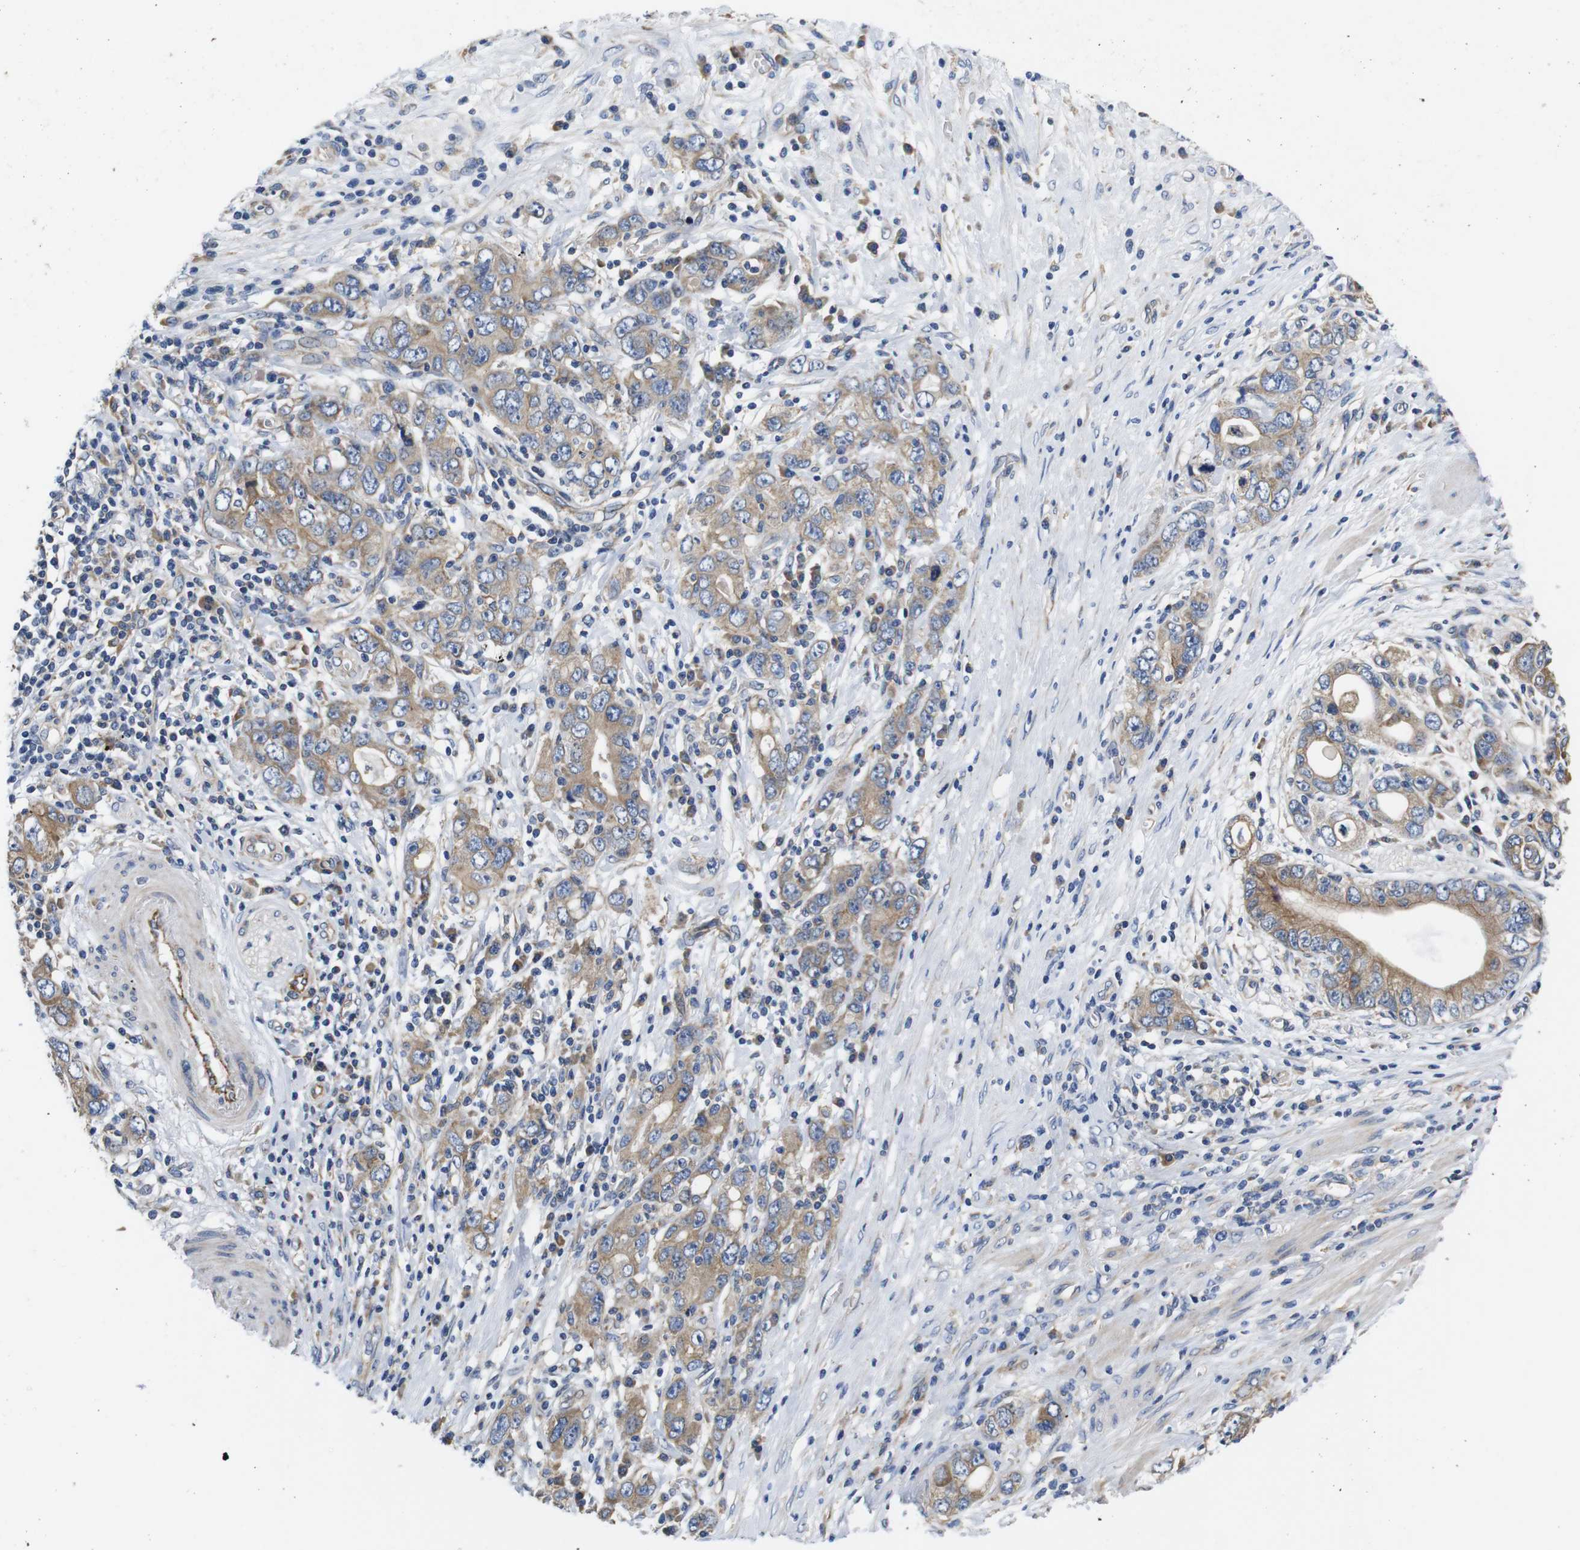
{"staining": {"intensity": "moderate", "quantity": ">75%", "location": "cytoplasmic/membranous"}, "tissue": "stomach cancer", "cell_type": "Tumor cells", "image_type": "cancer", "snomed": [{"axis": "morphology", "description": "Adenocarcinoma, NOS"}, {"axis": "topography", "description": "Stomach, lower"}], "caption": "Immunohistochemical staining of human stomach cancer demonstrates moderate cytoplasmic/membranous protein positivity in approximately >75% of tumor cells.", "gene": "MARCHF7", "patient": {"sex": "female", "age": 93}}